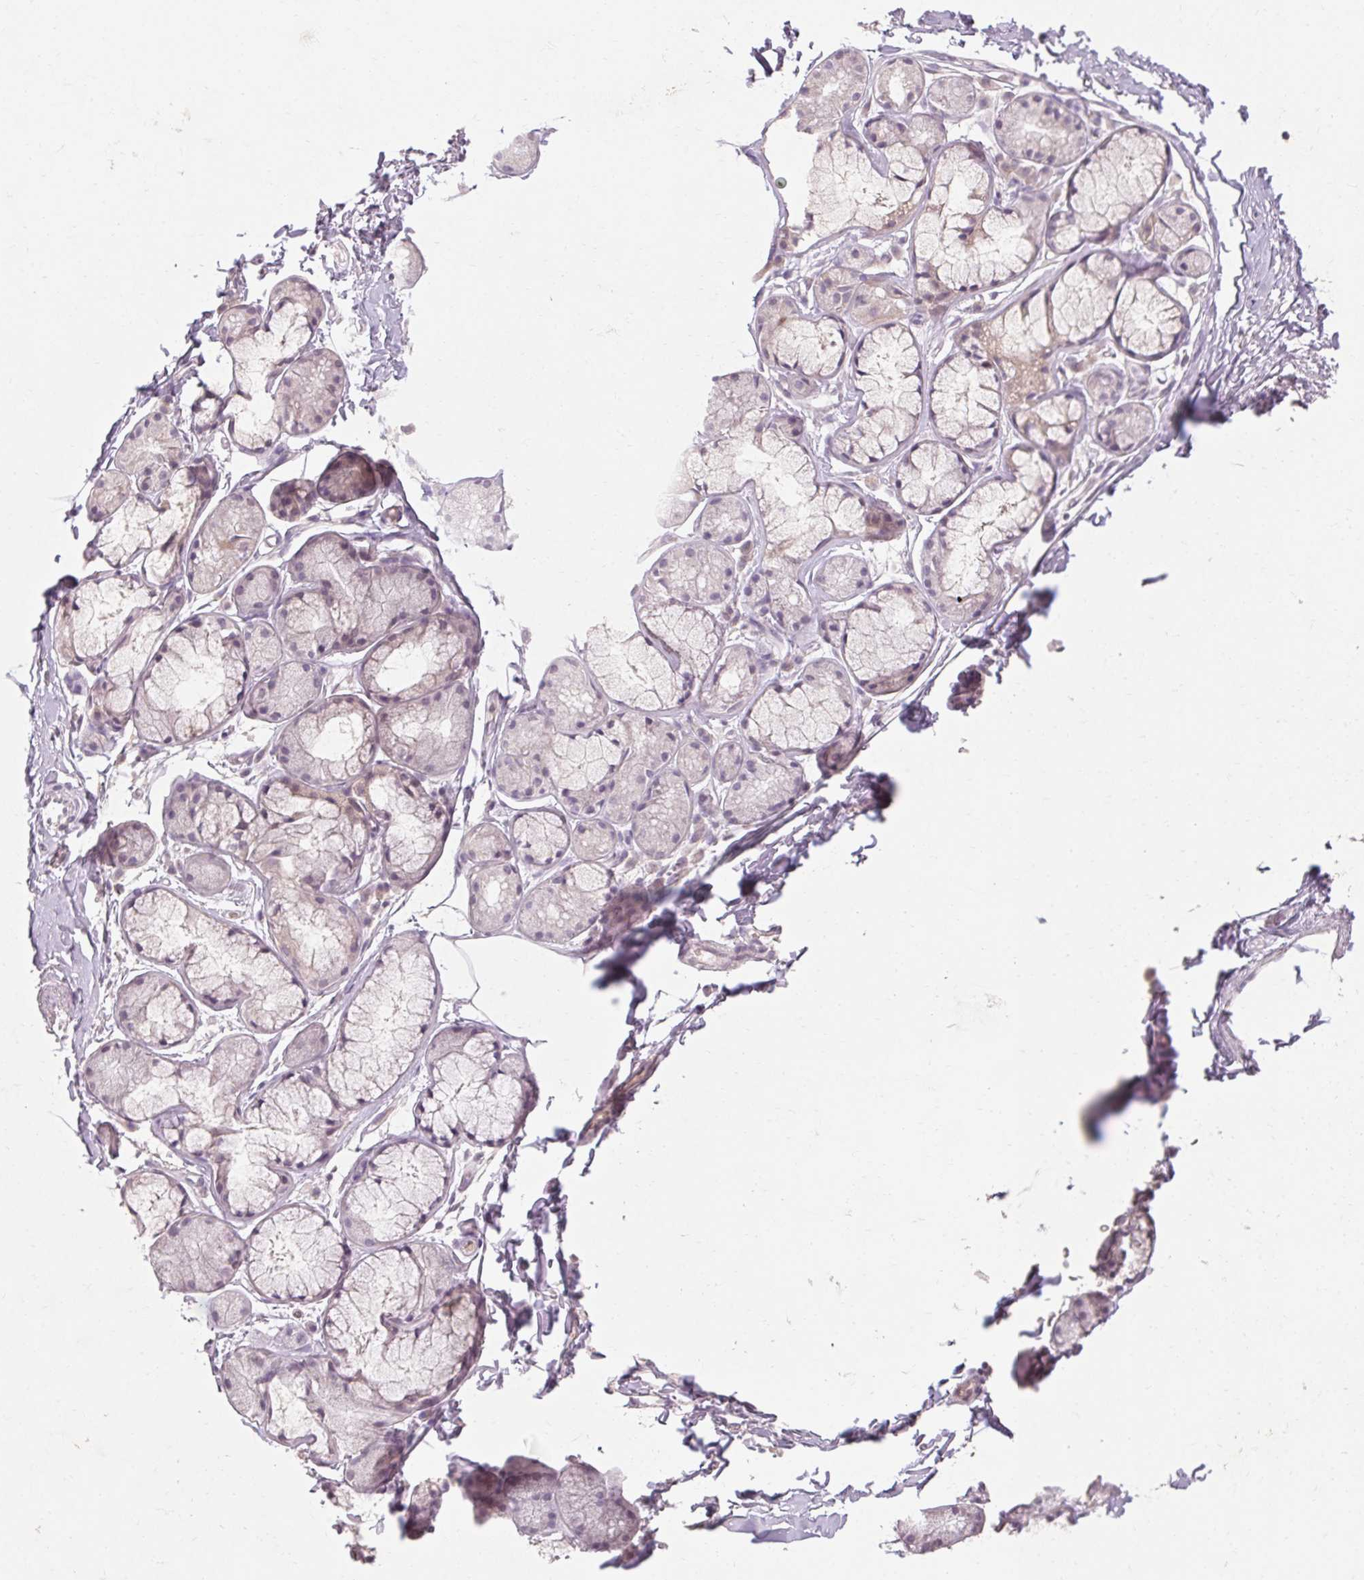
{"staining": {"intensity": "negative", "quantity": "none", "location": "none"}, "tissue": "soft tissue", "cell_type": "Fibroblasts", "image_type": "normal", "snomed": [{"axis": "morphology", "description": "Normal tissue, NOS"}, {"axis": "topography", "description": "Lymph node"}, {"axis": "topography", "description": "Cartilage tissue"}, {"axis": "topography", "description": "Bronchus"}], "caption": "Soft tissue stained for a protein using immunohistochemistry shows no staining fibroblasts.", "gene": "SKP2", "patient": {"sex": "female", "age": 70}}